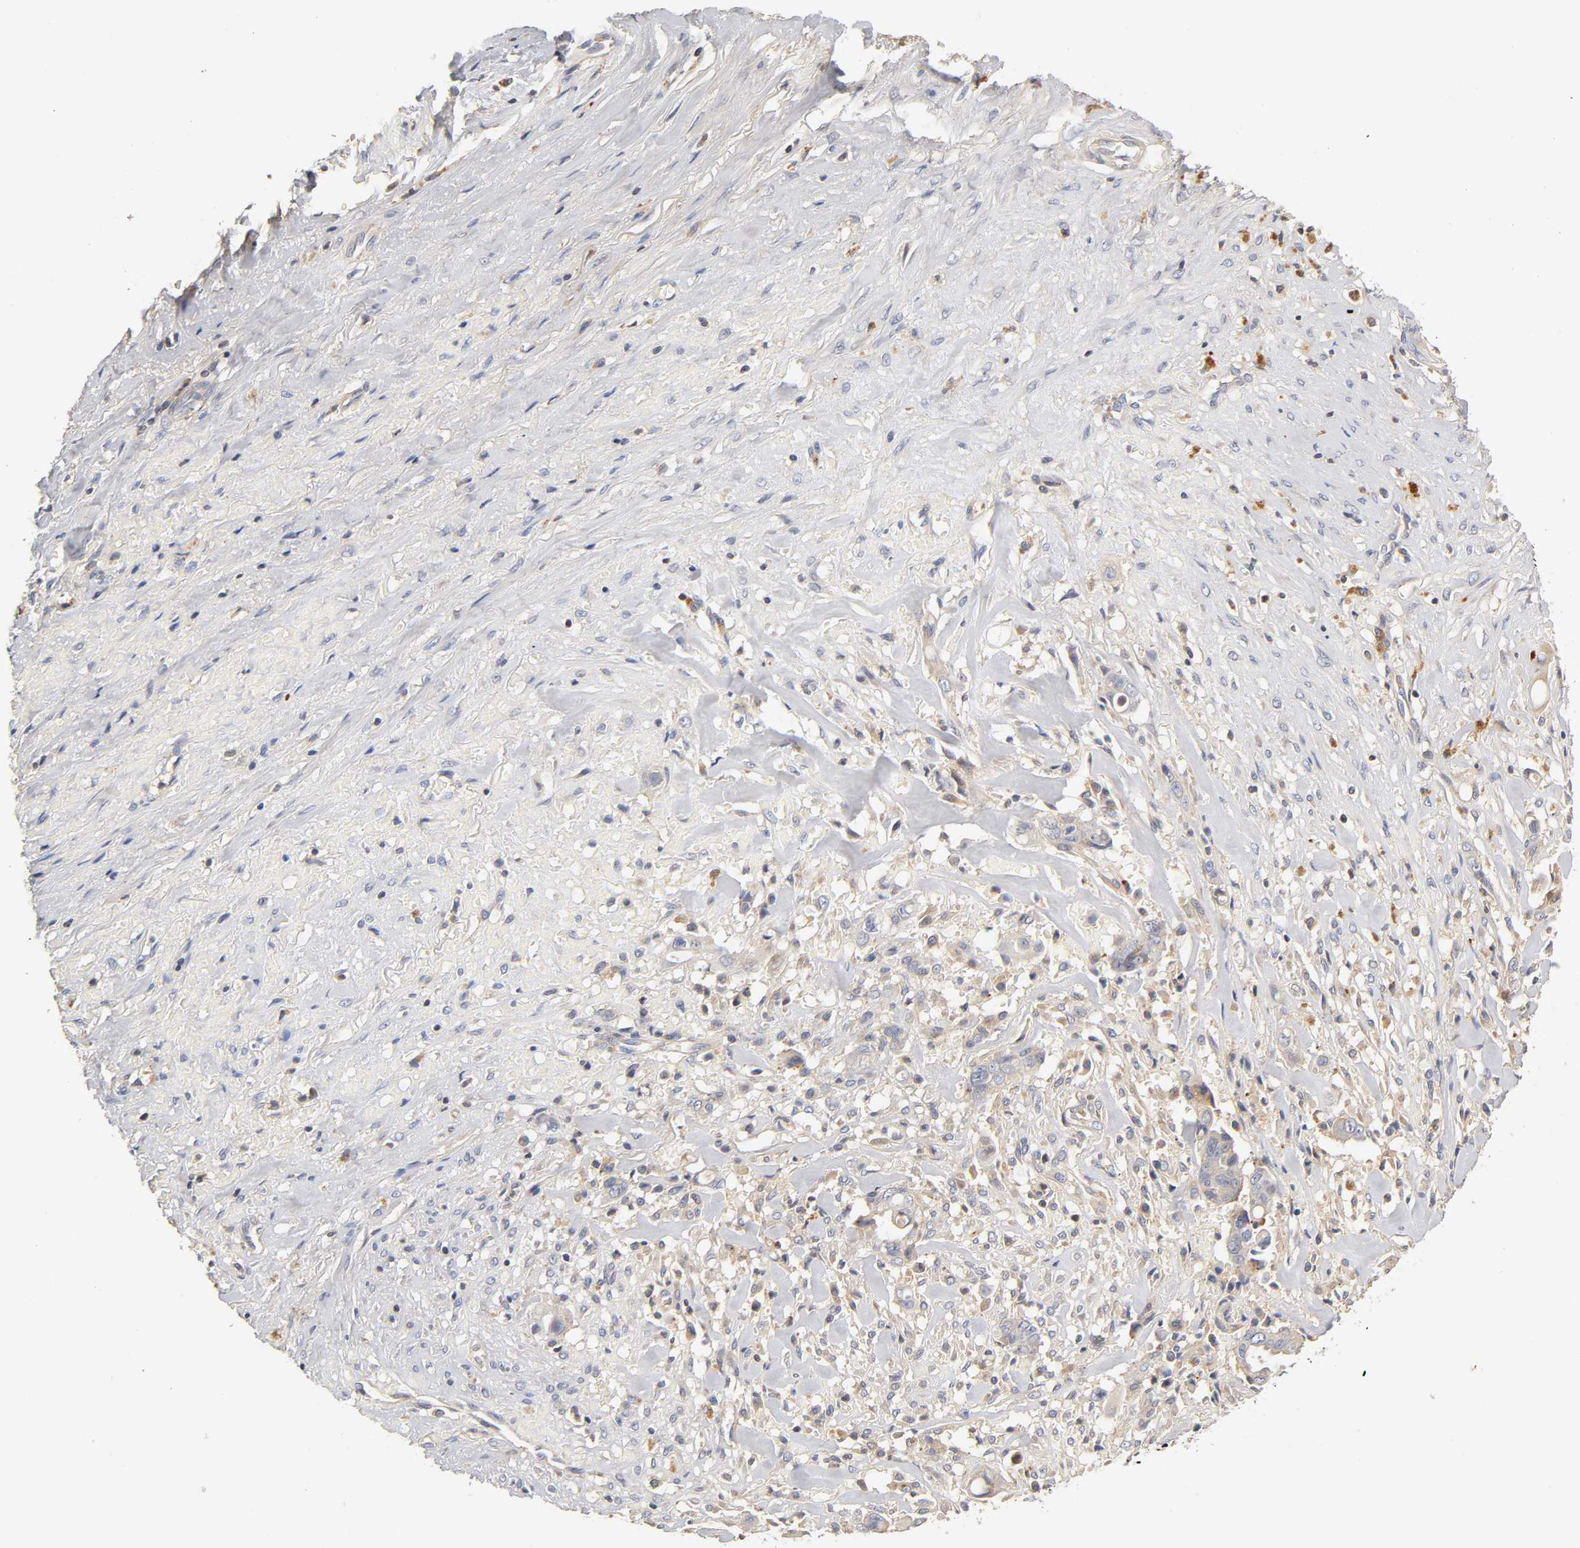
{"staining": {"intensity": "weak", "quantity": ">75%", "location": "cytoplasmic/membranous"}, "tissue": "liver cancer", "cell_type": "Tumor cells", "image_type": "cancer", "snomed": [{"axis": "morphology", "description": "Cholangiocarcinoma"}, {"axis": "topography", "description": "Liver"}], "caption": "Immunohistochemical staining of human liver cholangiocarcinoma reveals low levels of weak cytoplasmic/membranous protein staining in approximately >75% of tumor cells.", "gene": "RHOA", "patient": {"sex": "female", "age": 70}}